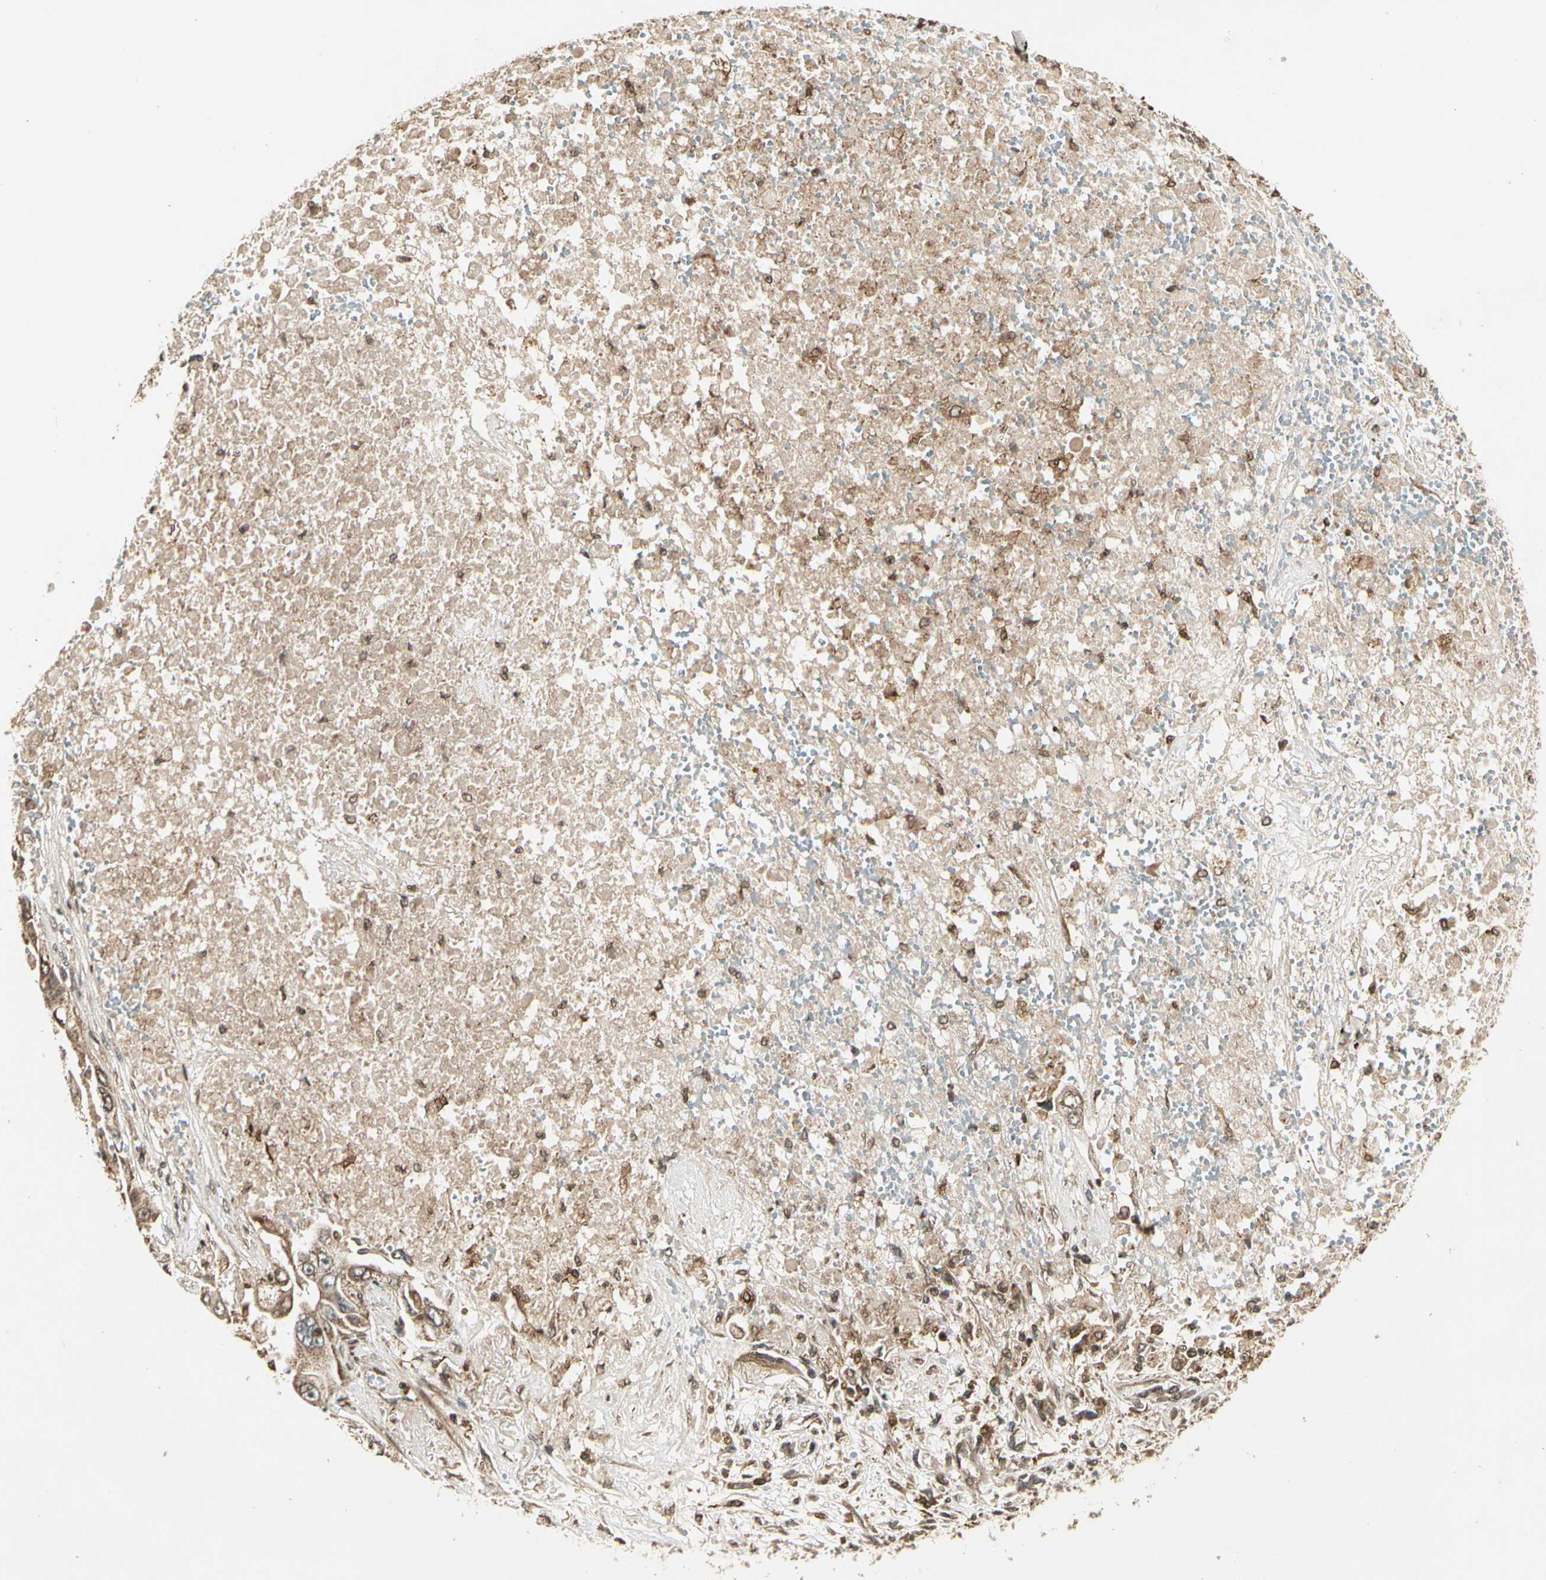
{"staining": {"intensity": "moderate", "quantity": ">75%", "location": "cytoplasmic/membranous"}, "tissue": "lung cancer", "cell_type": "Tumor cells", "image_type": "cancer", "snomed": [{"axis": "morphology", "description": "Adenocarcinoma, NOS"}, {"axis": "topography", "description": "Lung"}], "caption": "Immunohistochemical staining of lung cancer exhibits medium levels of moderate cytoplasmic/membranous protein expression in approximately >75% of tumor cells.", "gene": "GLUL", "patient": {"sex": "male", "age": 84}}